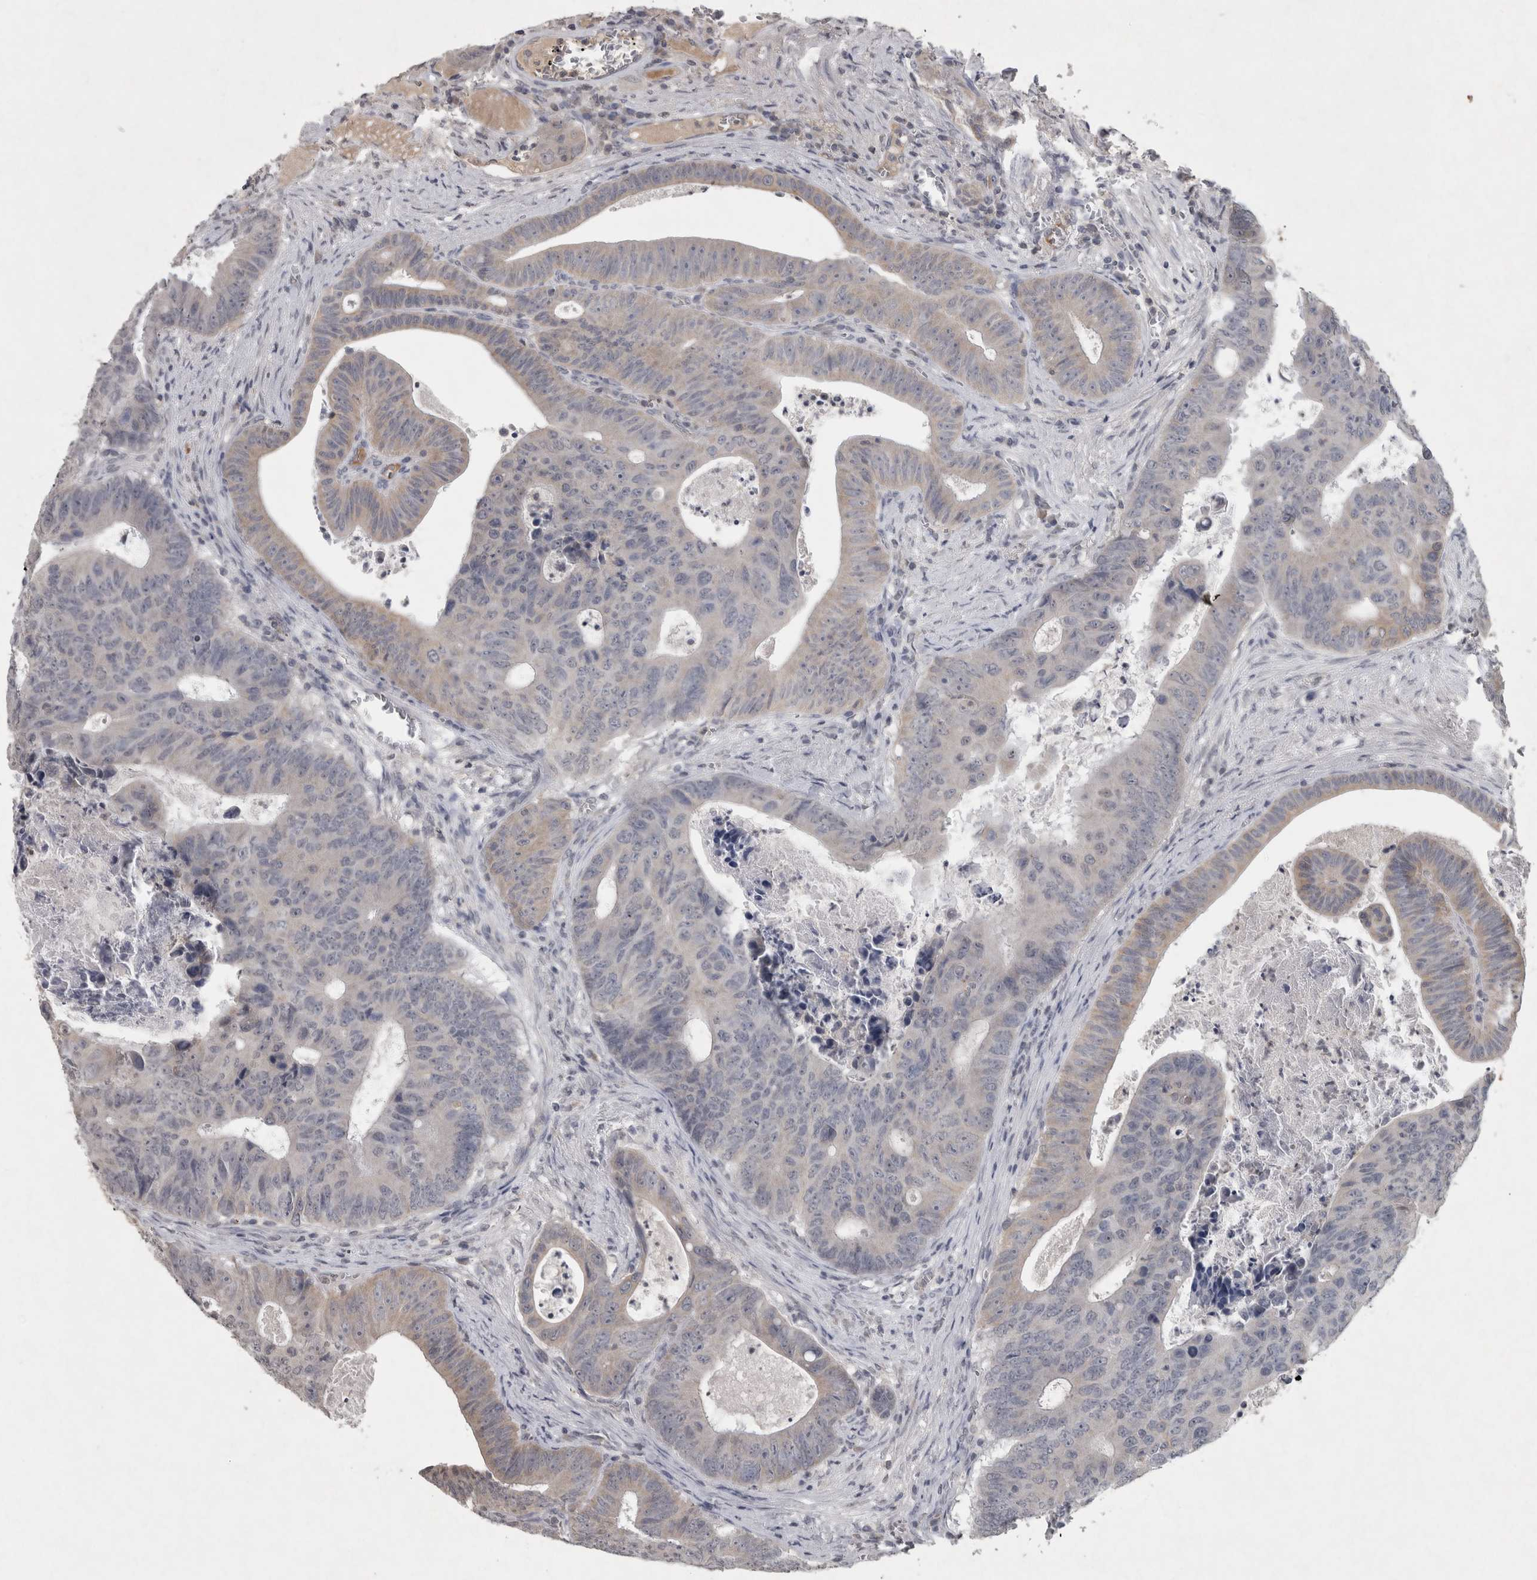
{"staining": {"intensity": "weak", "quantity": "25%-75%", "location": "cytoplasmic/membranous"}, "tissue": "colorectal cancer", "cell_type": "Tumor cells", "image_type": "cancer", "snomed": [{"axis": "morphology", "description": "Adenocarcinoma, NOS"}, {"axis": "topography", "description": "Colon"}], "caption": "Brown immunohistochemical staining in human colorectal adenocarcinoma shows weak cytoplasmic/membranous expression in approximately 25%-75% of tumor cells. Using DAB (brown) and hematoxylin (blue) stains, captured at high magnification using brightfield microscopy.", "gene": "WNT7A", "patient": {"sex": "male", "age": 87}}